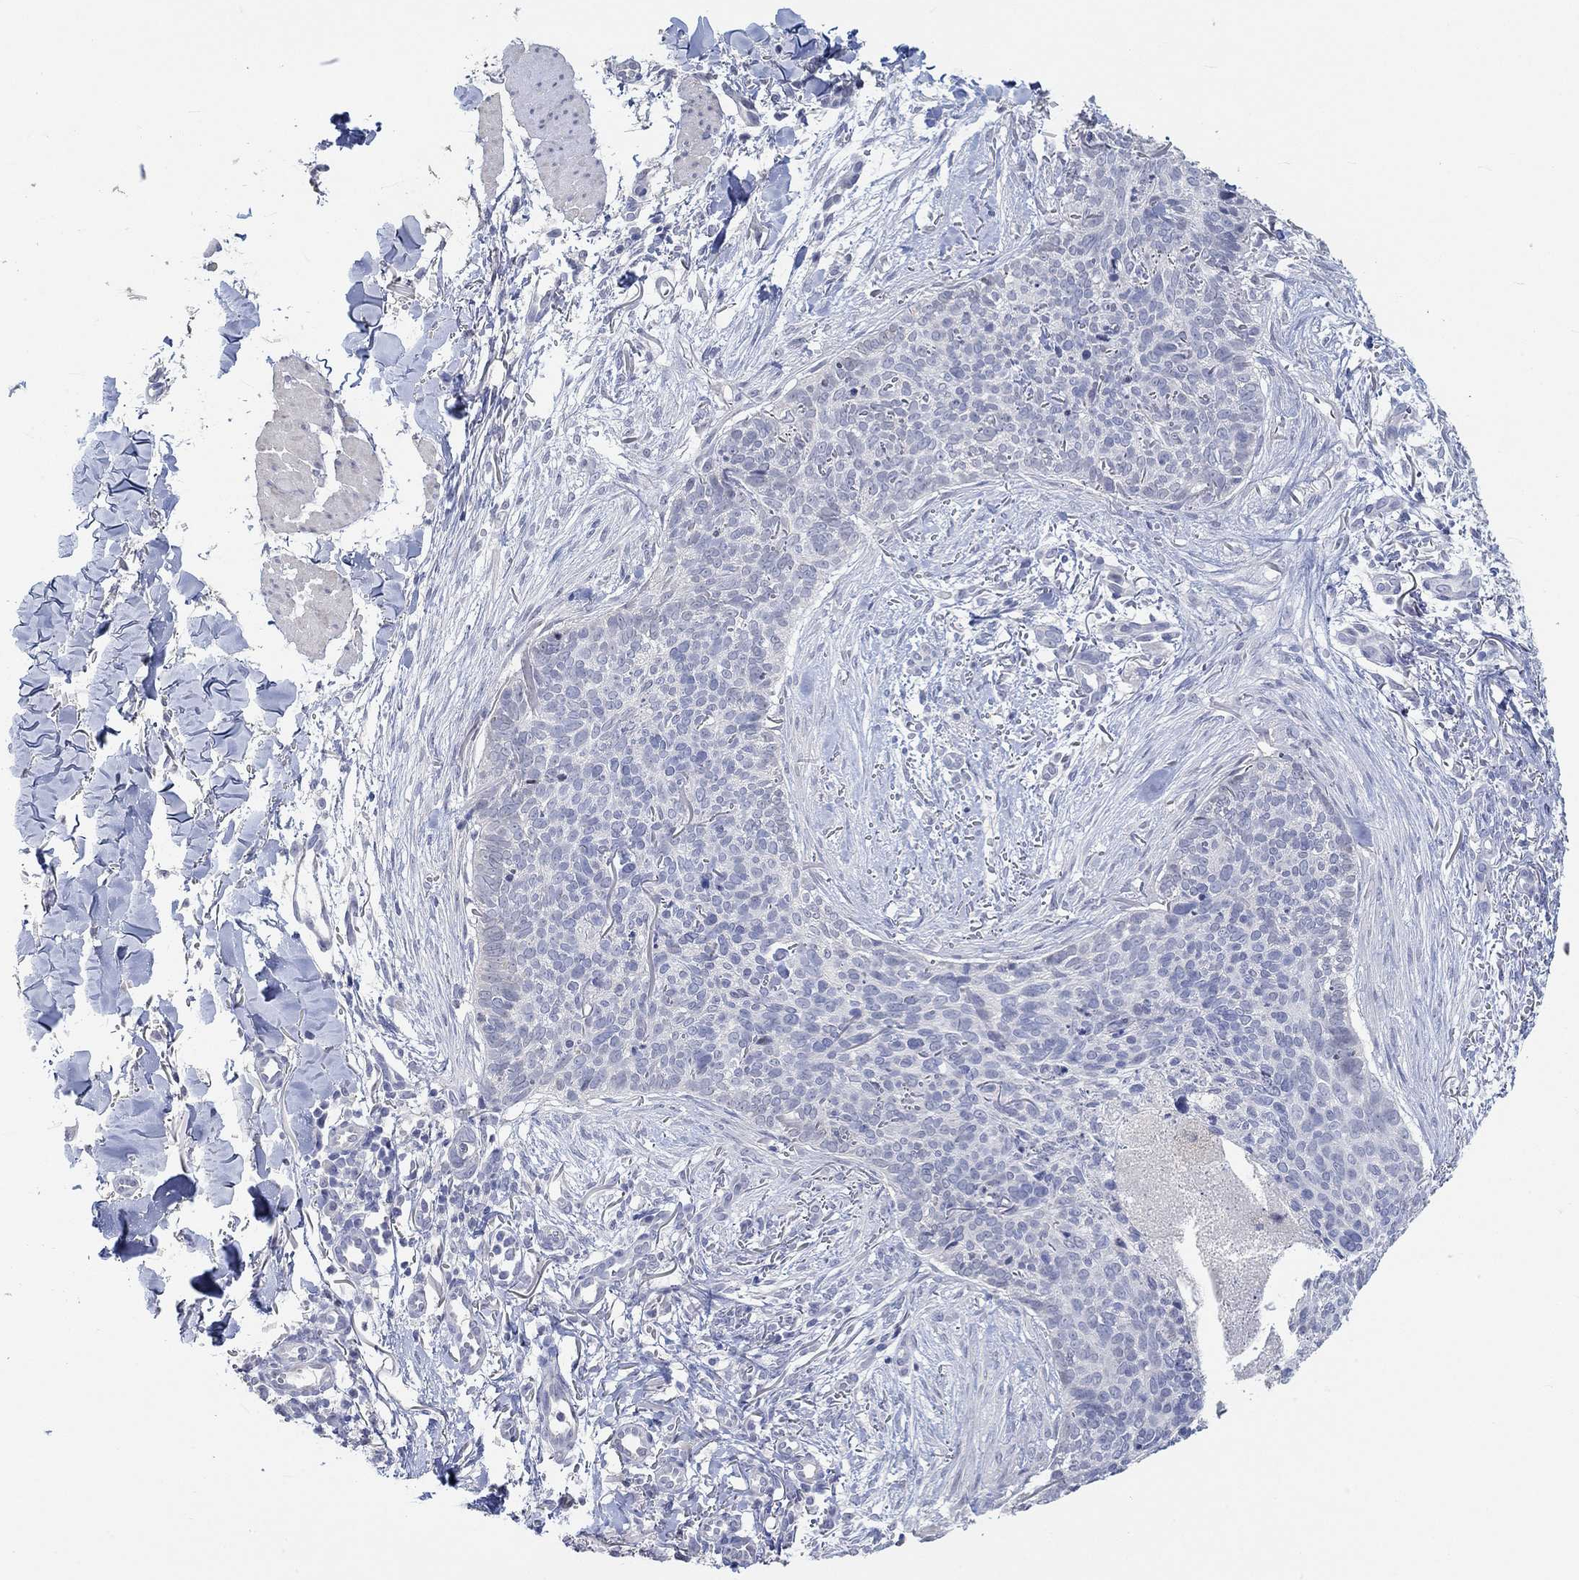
{"staining": {"intensity": "negative", "quantity": "none", "location": "none"}, "tissue": "skin cancer", "cell_type": "Tumor cells", "image_type": "cancer", "snomed": [{"axis": "morphology", "description": "Basal cell carcinoma"}, {"axis": "topography", "description": "Skin"}], "caption": "Tumor cells are negative for brown protein staining in basal cell carcinoma (skin).", "gene": "PNMA5", "patient": {"sex": "male", "age": 64}}